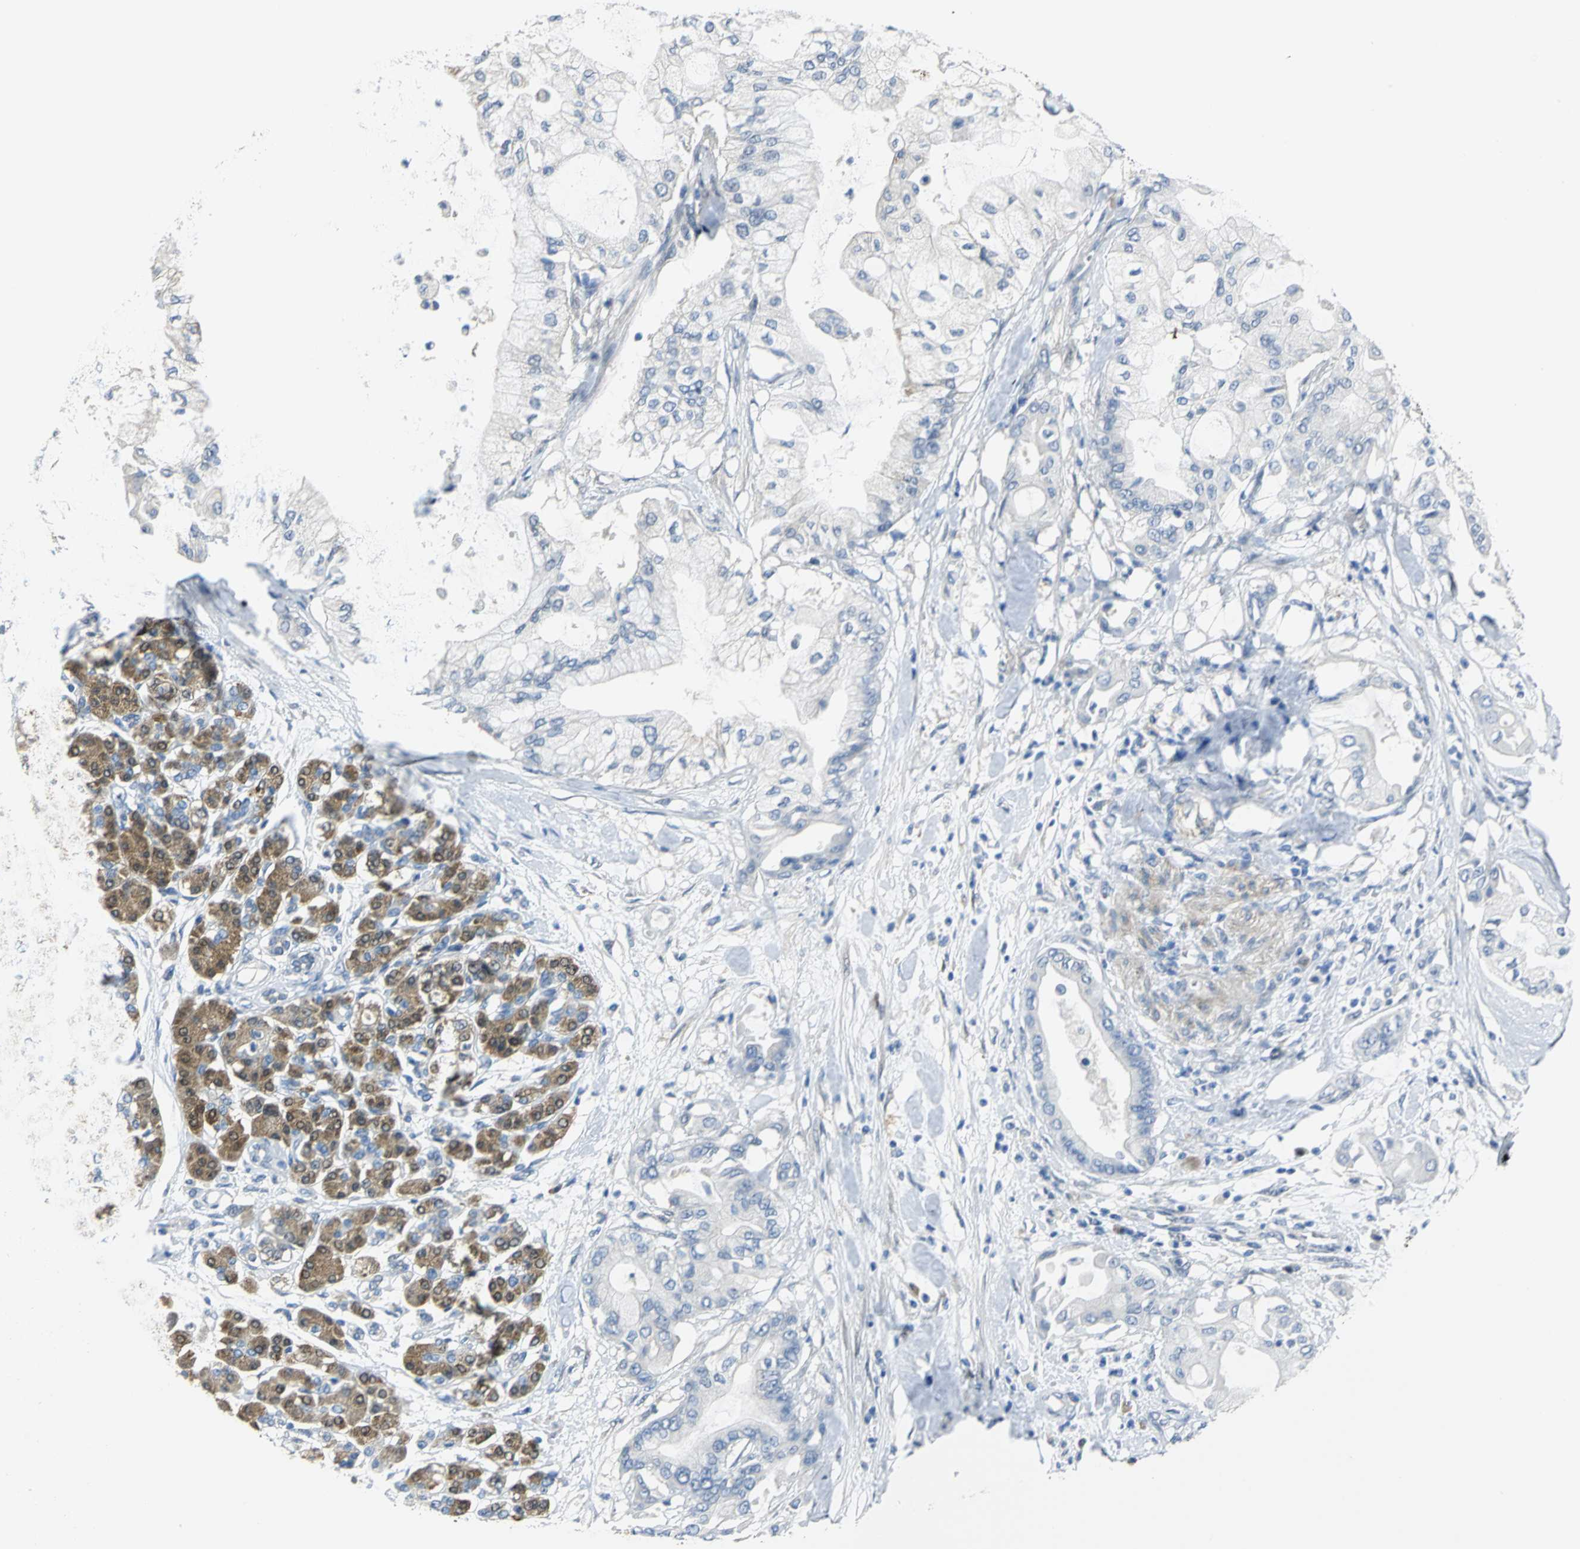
{"staining": {"intensity": "negative", "quantity": "none", "location": "none"}, "tissue": "pancreatic cancer", "cell_type": "Tumor cells", "image_type": "cancer", "snomed": [{"axis": "morphology", "description": "Adenocarcinoma, NOS"}, {"axis": "morphology", "description": "Adenocarcinoma, metastatic, NOS"}, {"axis": "topography", "description": "Lymph node"}, {"axis": "topography", "description": "Pancreas"}, {"axis": "topography", "description": "Duodenum"}], "caption": "The immunohistochemistry photomicrograph has no significant staining in tumor cells of adenocarcinoma (pancreatic) tissue. (Brightfield microscopy of DAB IHC at high magnification).", "gene": "PGM3", "patient": {"sex": "female", "age": 64}}